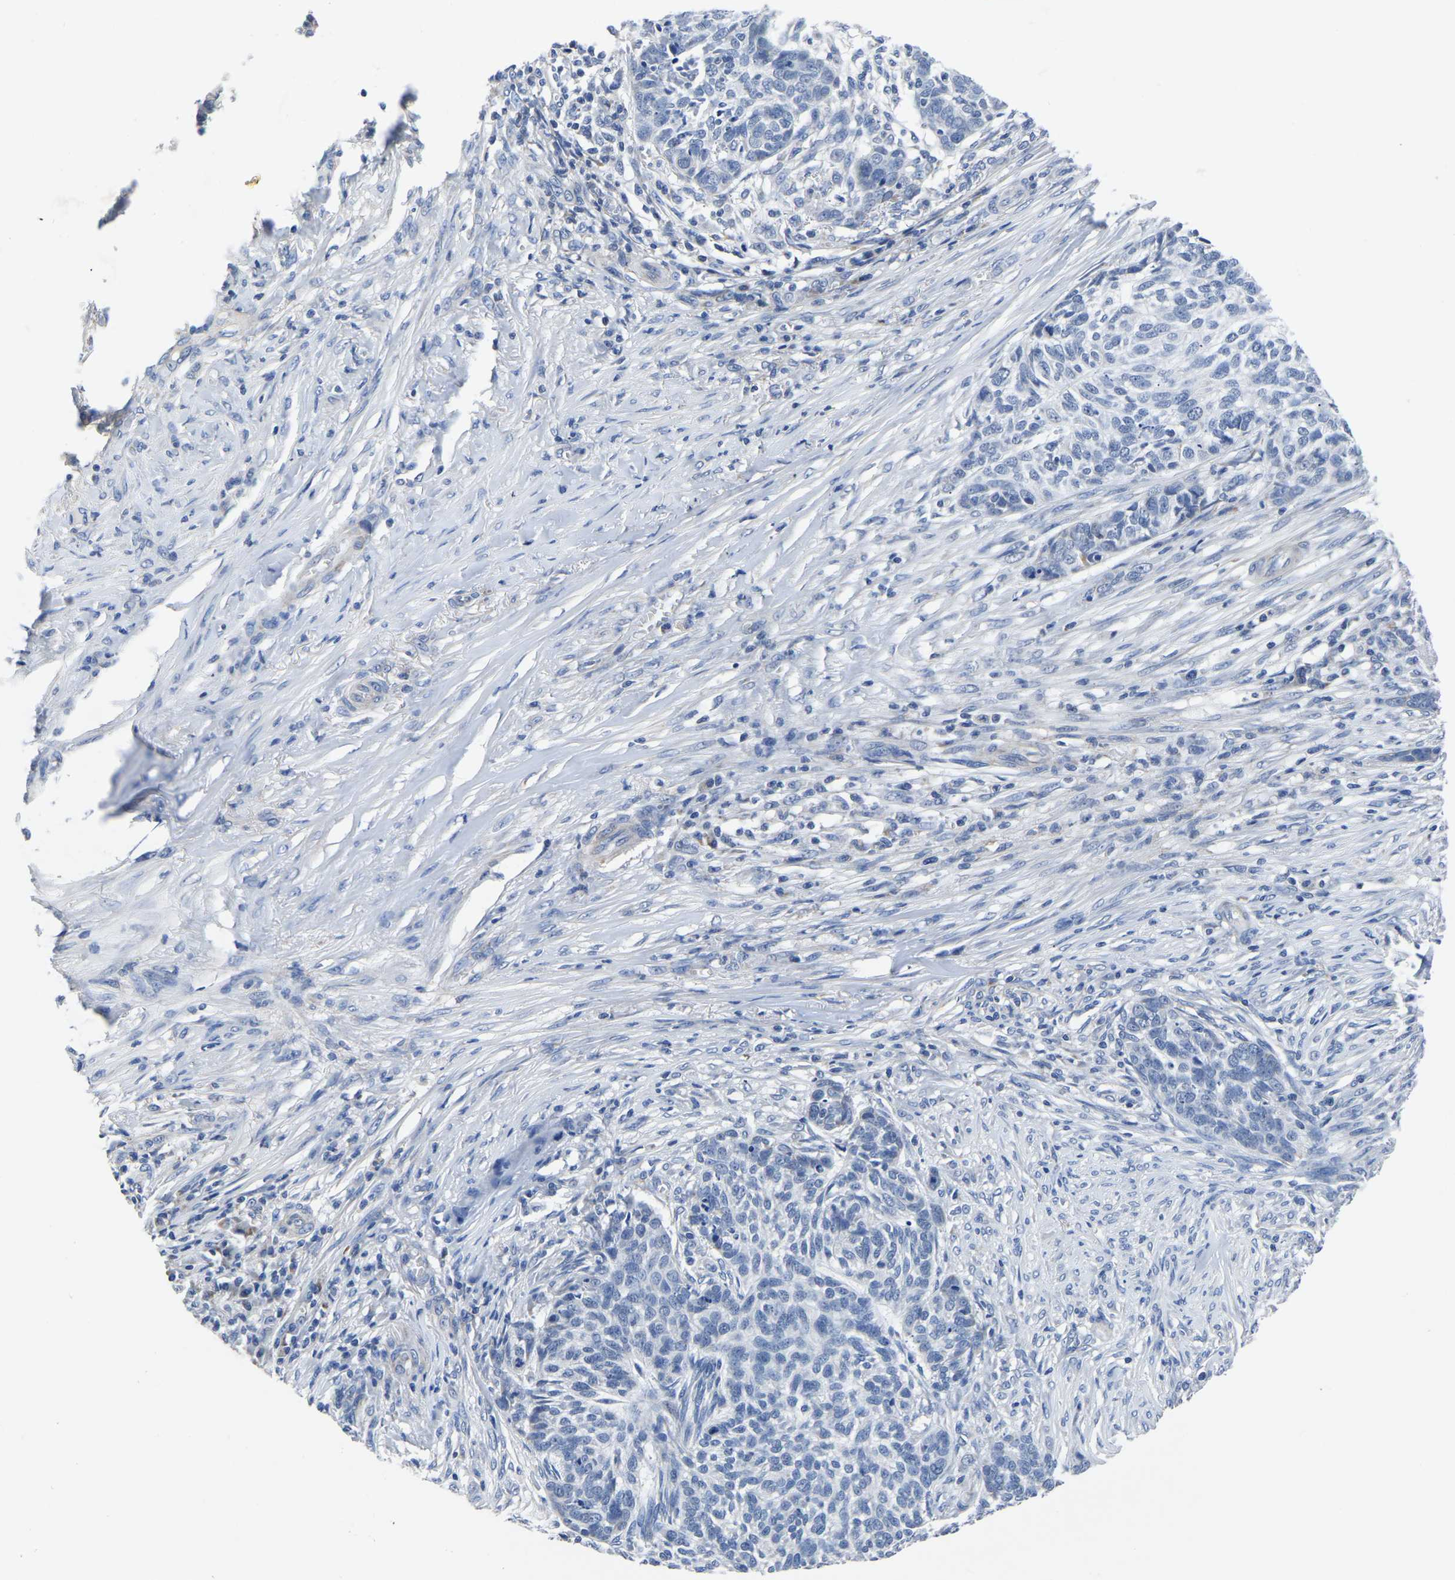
{"staining": {"intensity": "negative", "quantity": "none", "location": "none"}, "tissue": "skin cancer", "cell_type": "Tumor cells", "image_type": "cancer", "snomed": [{"axis": "morphology", "description": "Basal cell carcinoma"}, {"axis": "topography", "description": "Skin"}], "caption": "The micrograph demonstrates no staining of tumor cells in skin basal cell carcinoma.", "gene": "FGD5", "patient": {"sex": "male", "age": 85}}